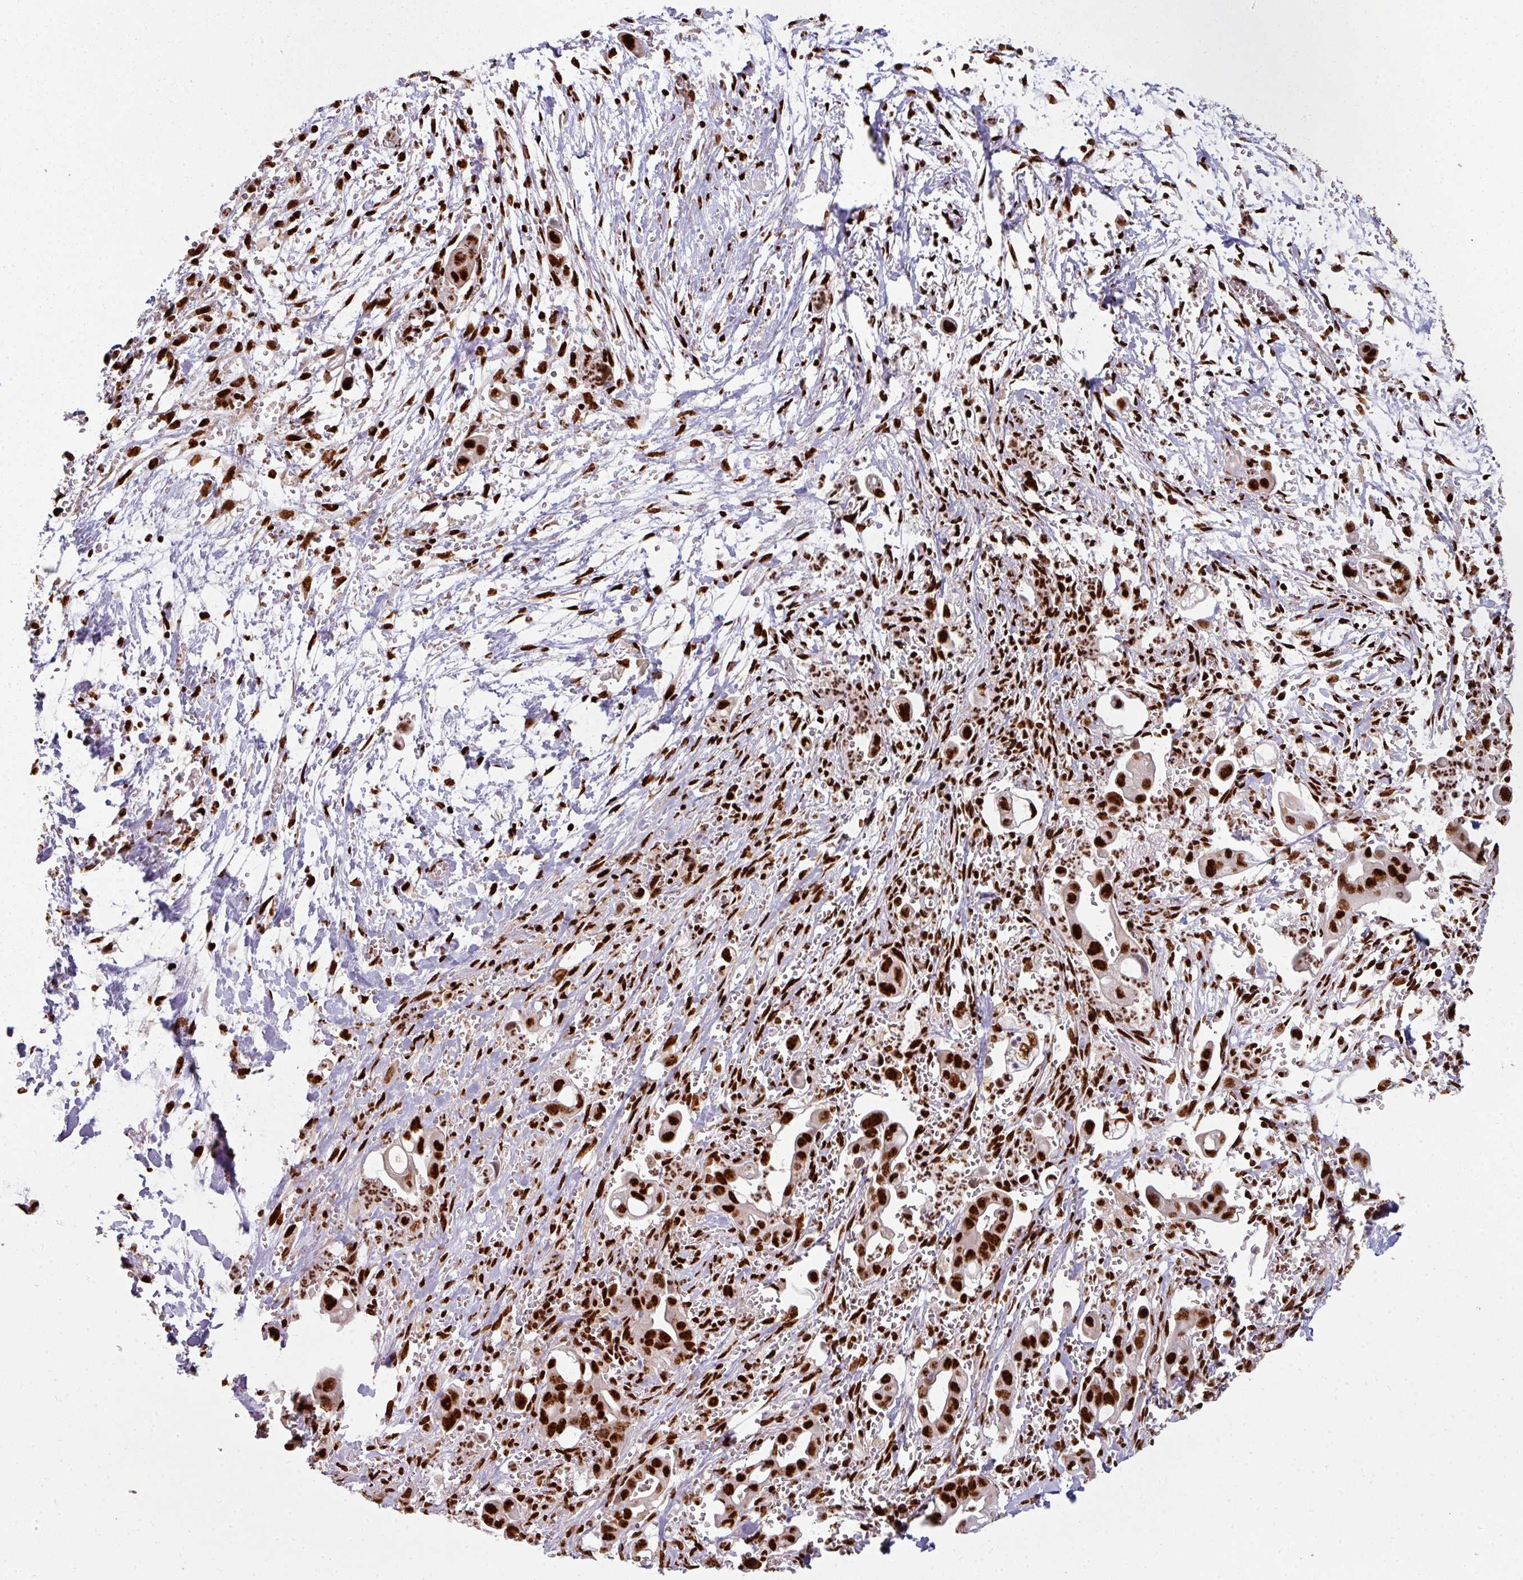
{"staining": {"intensity": "strong", "quantity": ">75%", "location": "nuclear"}, "tissue": "pancreatic cancer", "cell_type": "Tumor cells", "image_type": "cancer", "snomed": [{"axis": "morphology", "description": "Adenocarcinoma, NOS"}, {"axis": "topography", "description": "Pancreas"}], "caption": "The image shows a brown stain indicating the presence of a protein in the nuclear of tumor cells in adenocarcinoma (pancreatic). The staining was performed using DAB (3,3'-diaminobenzidine), with brown indicating positive protein expression. Nuclei are stained blue with hematoxylin.", "gene": "SIK3", "patient": {"sex": "male", "age": 61}}